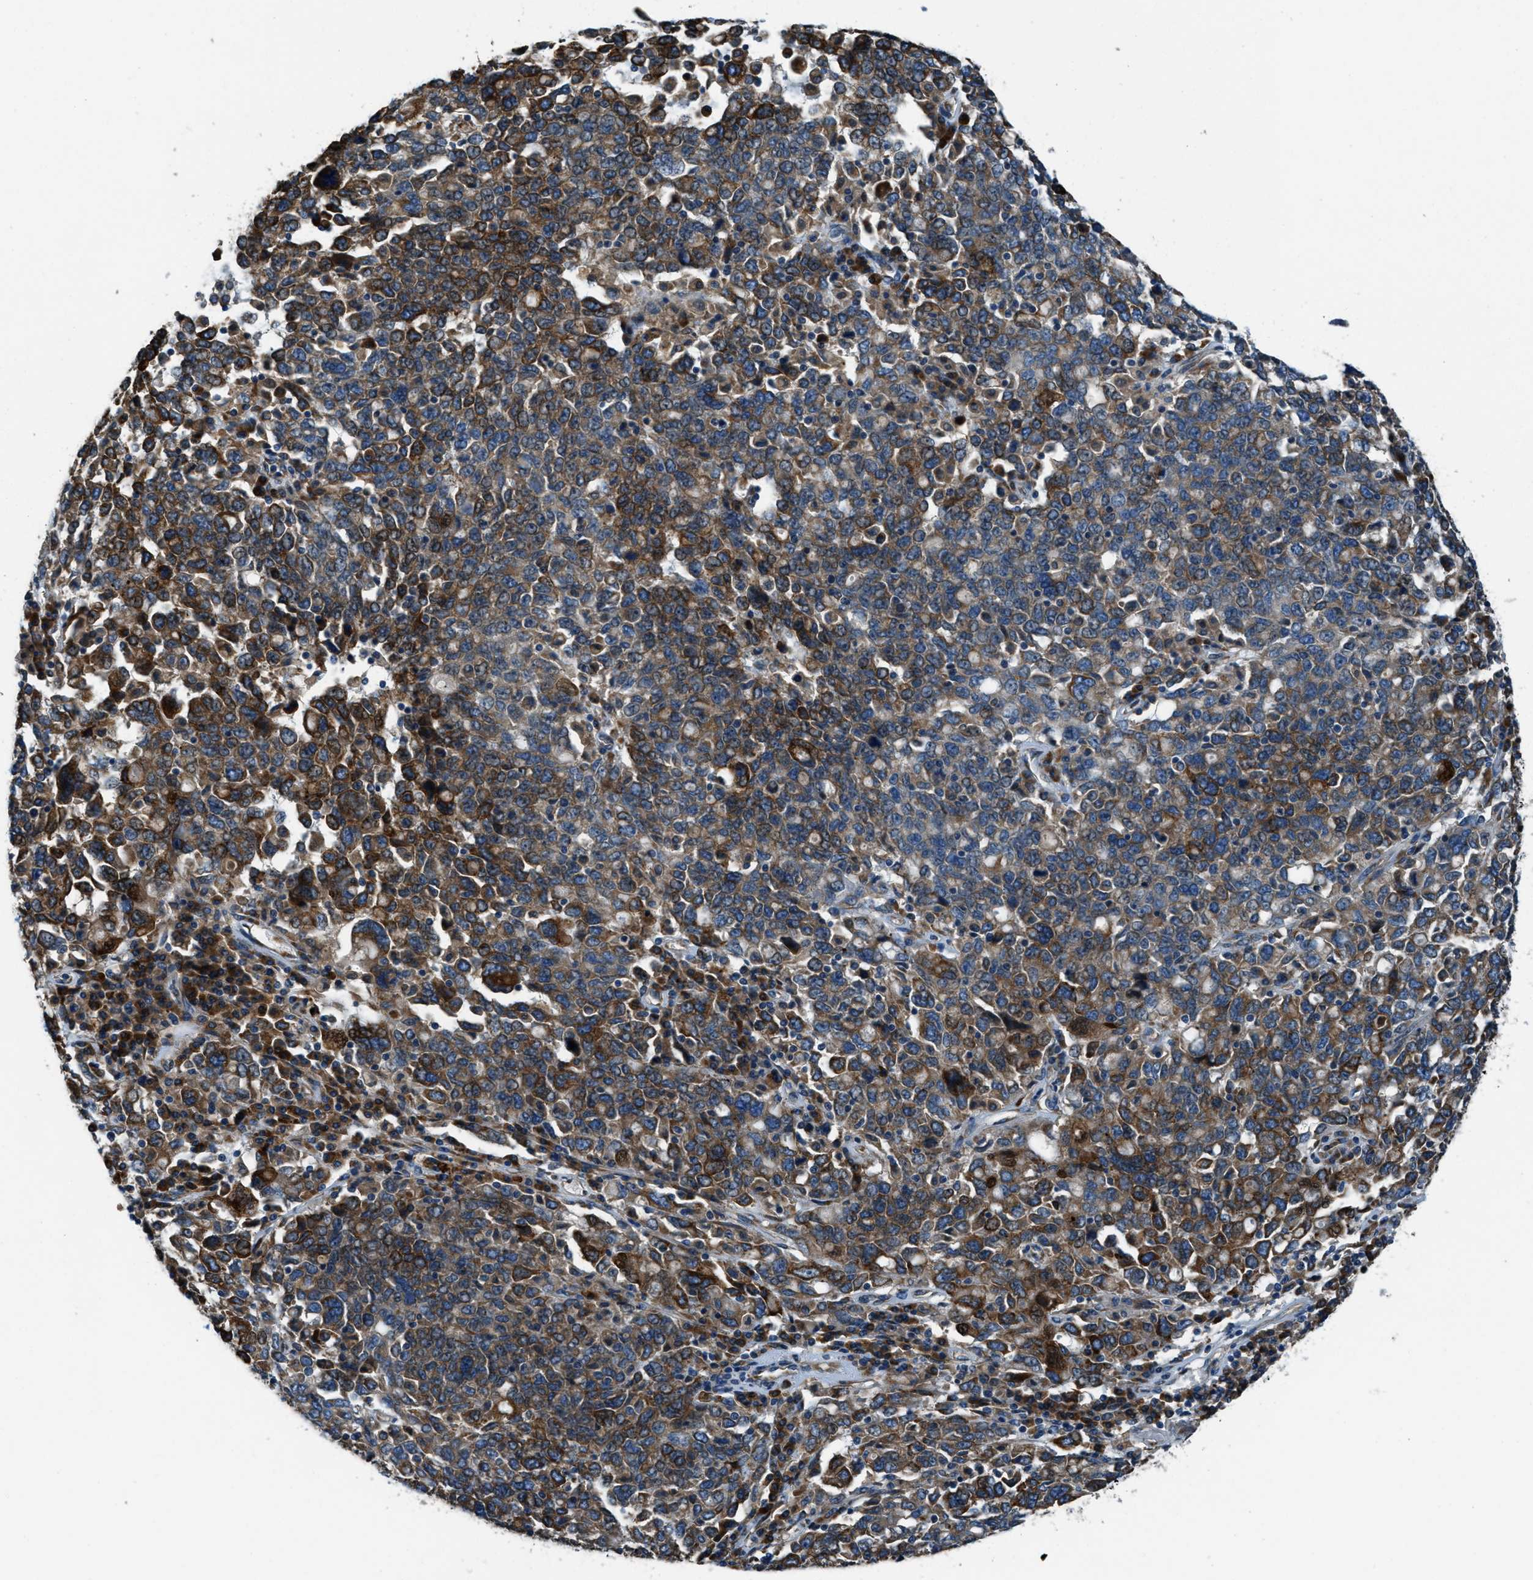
{"staining": {"intensity": "strong", "quantity": "25%-75%", "location": "cytoplasmic/membranous,nuclear"}, "tissue": "ovarian cancer", "cell_type": "Tumor cells", "image_type": "cancer", "snomed": [{"axis": "morphology", "description": "Carcinoma, endometroid"}, {"axis": "topography", "description": "Ovary"}], "caption": "Ovarian cancer (endometroid carcinoma) stained with a protein marker exhibits strong staining in tumor cells.", "gene": "GIMAP8", "patient": {"sex": "female", "age": 62}}